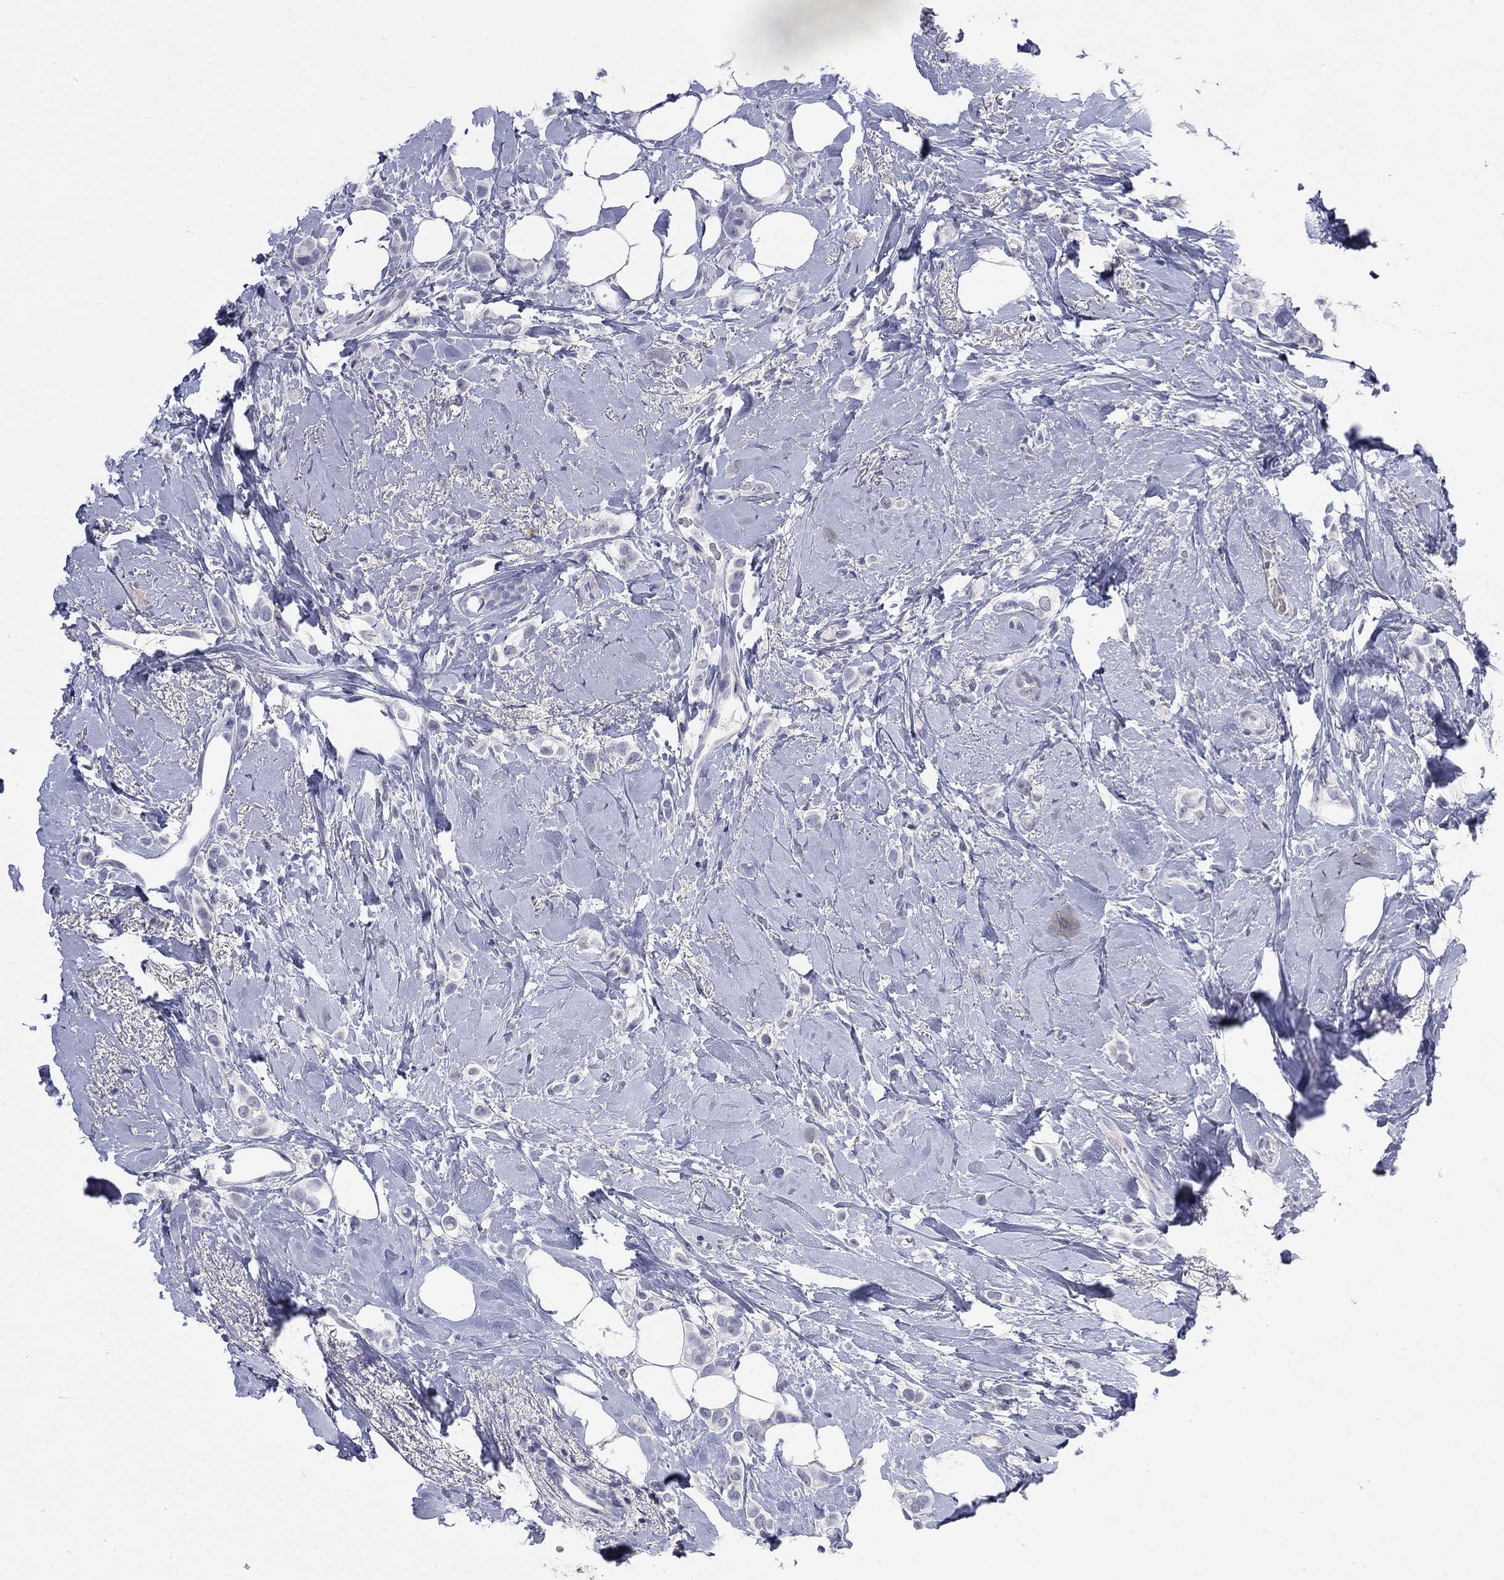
{"staining": {"intensity": "negative", "quantity": "none", "location": "none"}, "tissue": "breast cancer", "cell_type": "Tumor cells", "image_type": "cancer", "snomed": [{"axis": "morphology", "description": "Lobular carcinoma"}, {"axis": "topography", "description": "Breast"}], "caption": "Tumor cells show no significant protein staining in breast lobular carcinoma.", "gene": "CTNND2", "patient": {"sex": "female", "age": 66}}